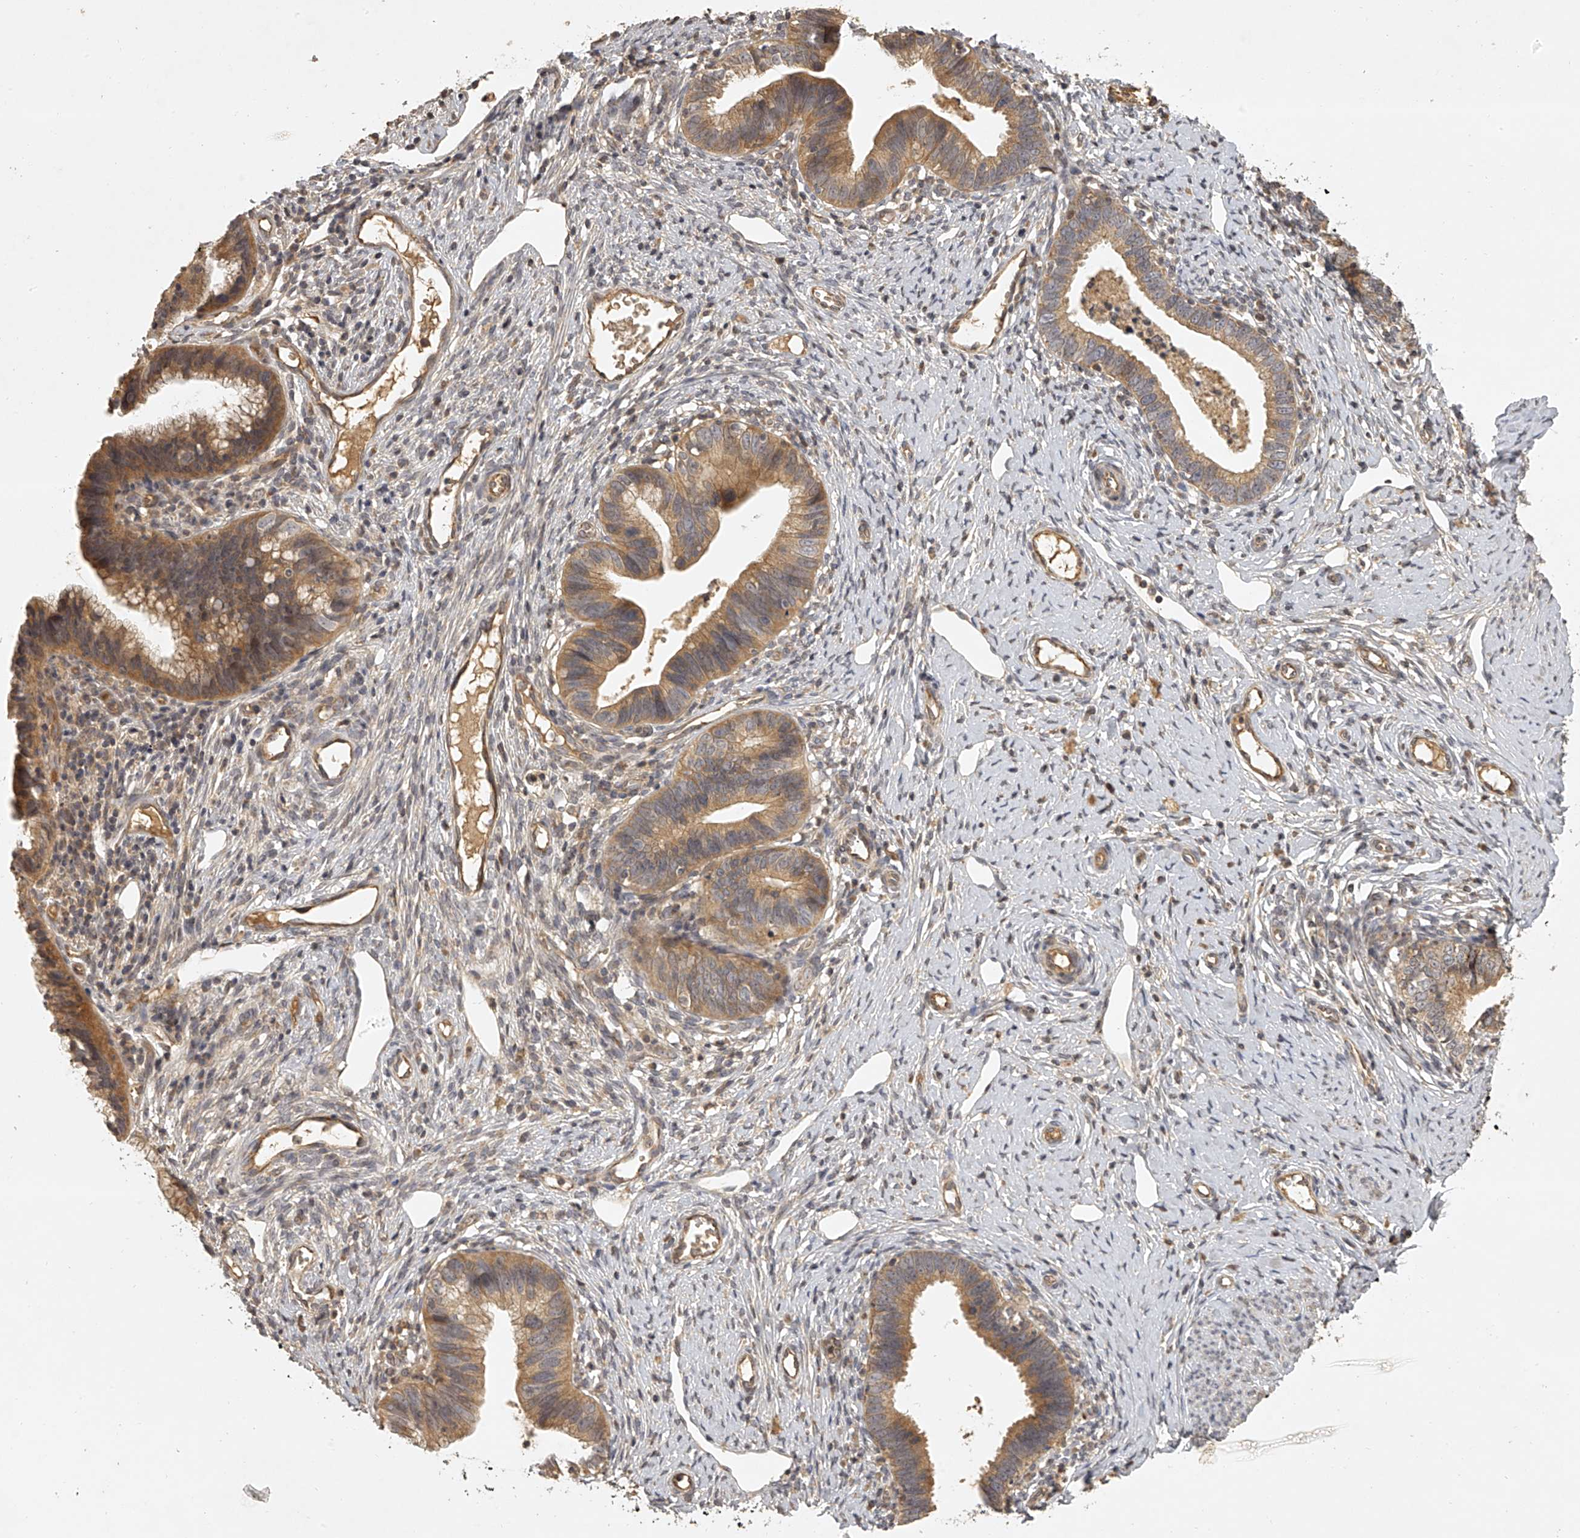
{"staining": {"intensity": "moderate", "quantity": ">75%", "location": "cytoplasmic/membranous"}, "tissue": "cervical cancer", "cell_type": "Tumor cells", "image_type": "cancer", "snomed": [{"axis": "morphology", "description": "Adenocarcinoma, NOS"}, {"axis": "topography", "description": "Cervix"}], "caption": "This image exhibits cervical cancer (adenocarcinoma) stained with immunohistochemistry to label a protein in brown. The cytoplasmic/membranous of tumor cells show moderate positivity for the protein. Nuclei are counter-stained blue.", "gene": "NFS1", "patient": {"sex": "female", "age": 36}}